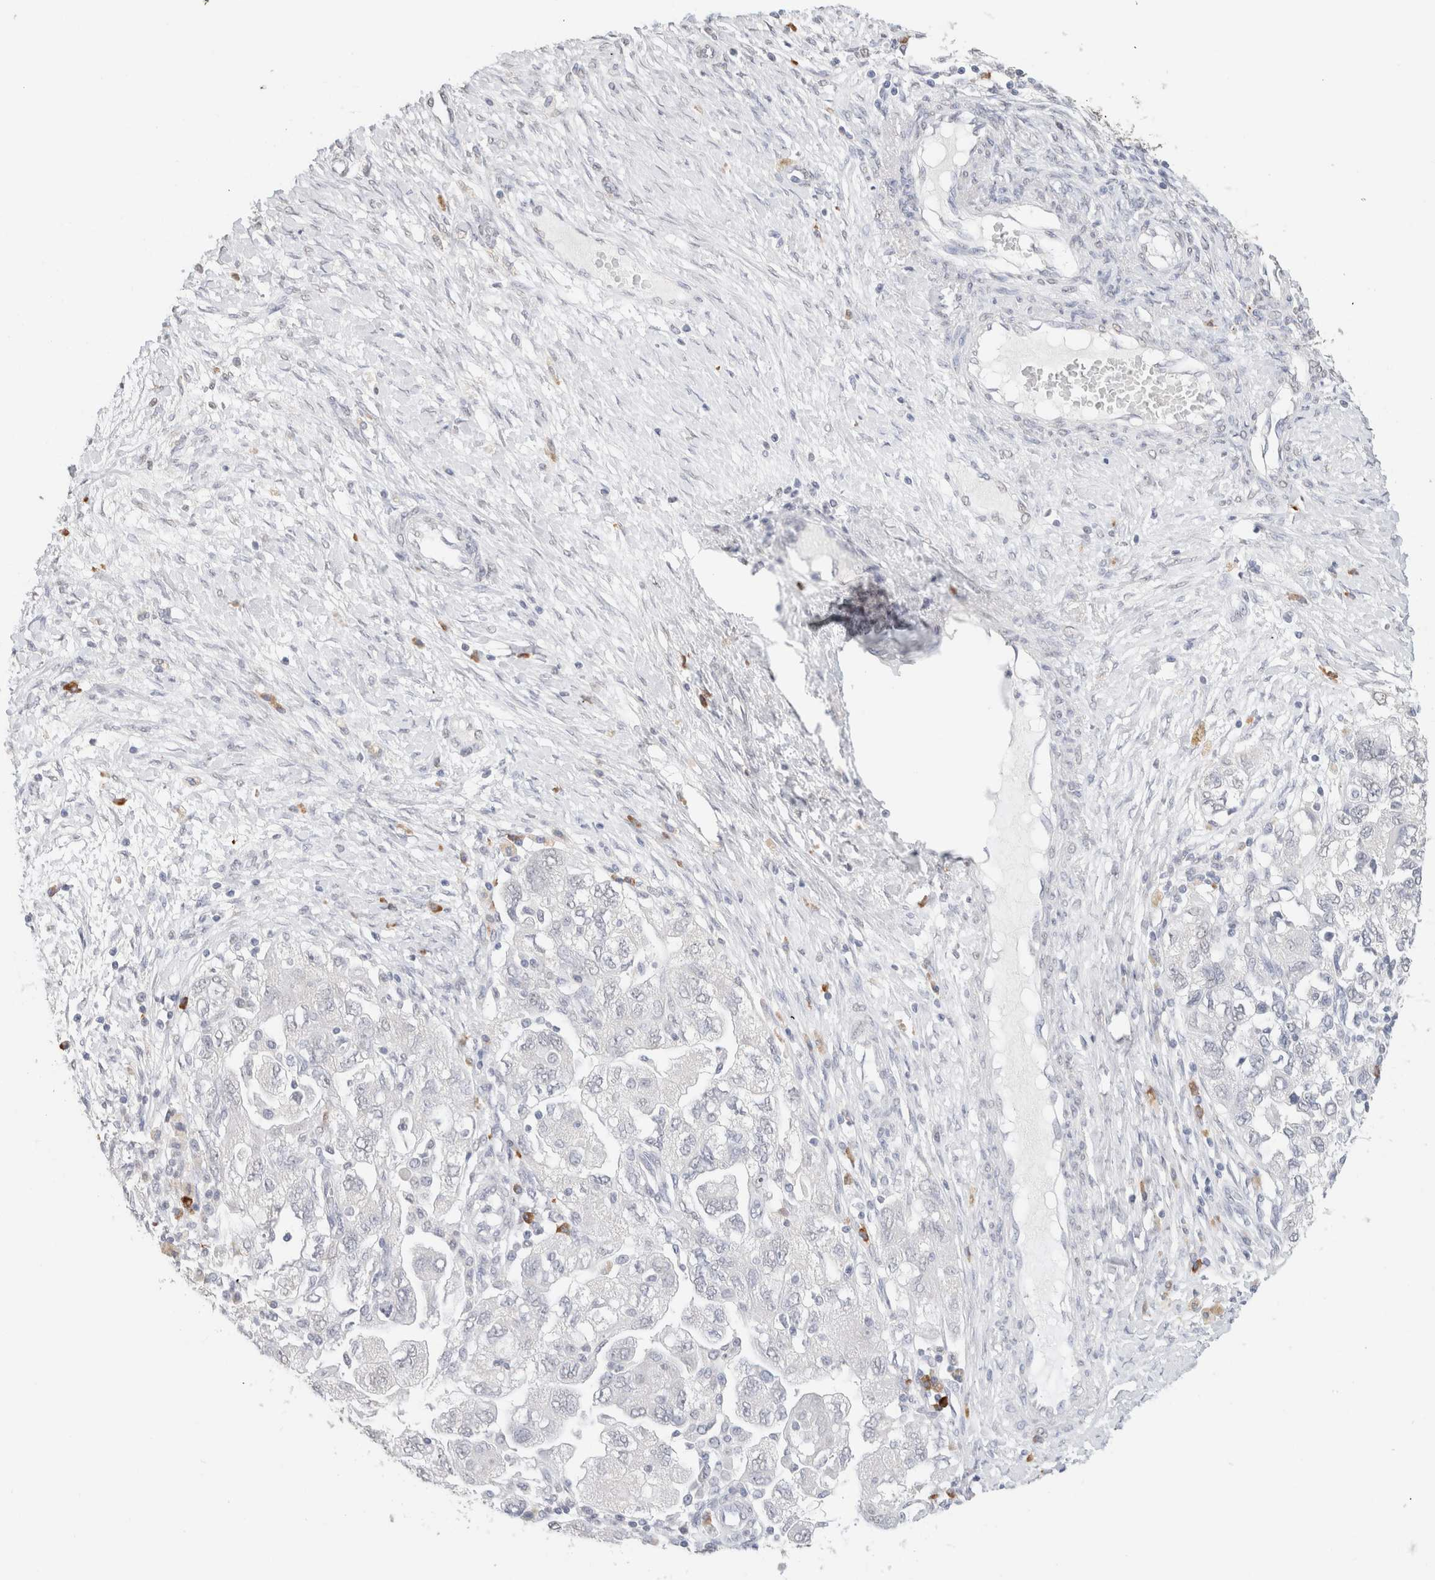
{"staining": {"intensity": "negative", "quantity": "none", "location": "none"}, "tissue": "ovarian cancer", "cell_type": "Tumor cells", "image_type": "cancer", "snomed": [{"axis": "morphology", "description": "Carcinoma, NOS"}, {"axis": "morphology", "description": "Cystadenocarcinoma, serous, NOS"}, {"axis": "topography", "description": "Ovary"}], "caption": "Tumor cells are negative for protein expression in human ovarian cancer (carcinoma).", "gene": "CD80", "patient": {"sex": "female", "age": 69}}